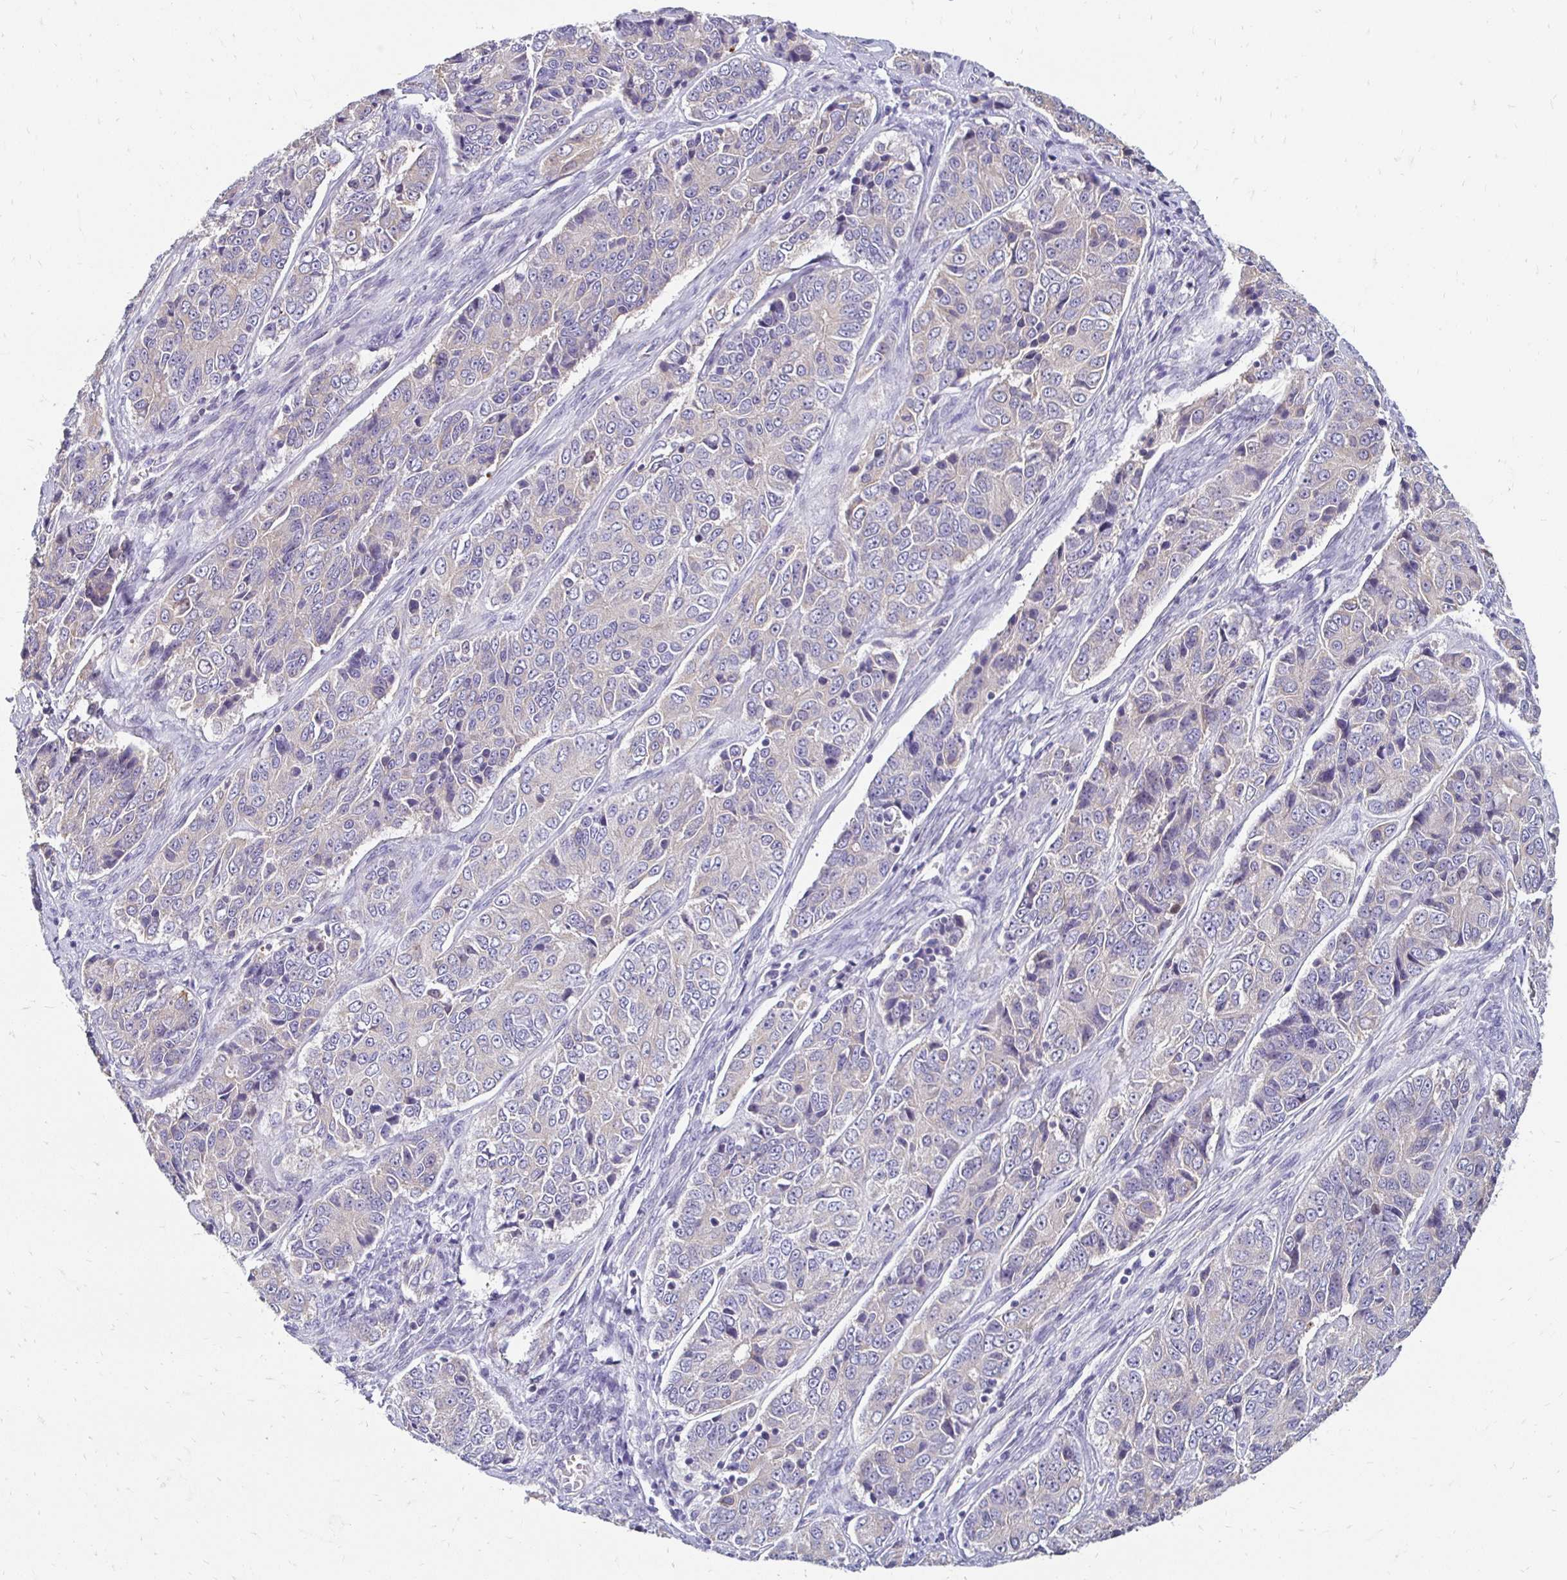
{"staining": {"intensity": "negative", "quantity": "none", "location": "none"}, "tissue": "ovarian cancer", "cell_type": "Tumor cells", "image_type": "cancer", "snomed": [{"axis": "morphology", "description": "Carcinoma, endometroid"}, {"axis": "topography", "description": "Ovary"}], "caption": "Ovarian endometroid carcinoma stained for a protein using IHC exhibits no staining tumor cells.", "gene": "AKAP6", "patient": {"sex": "female", "age": 51}}